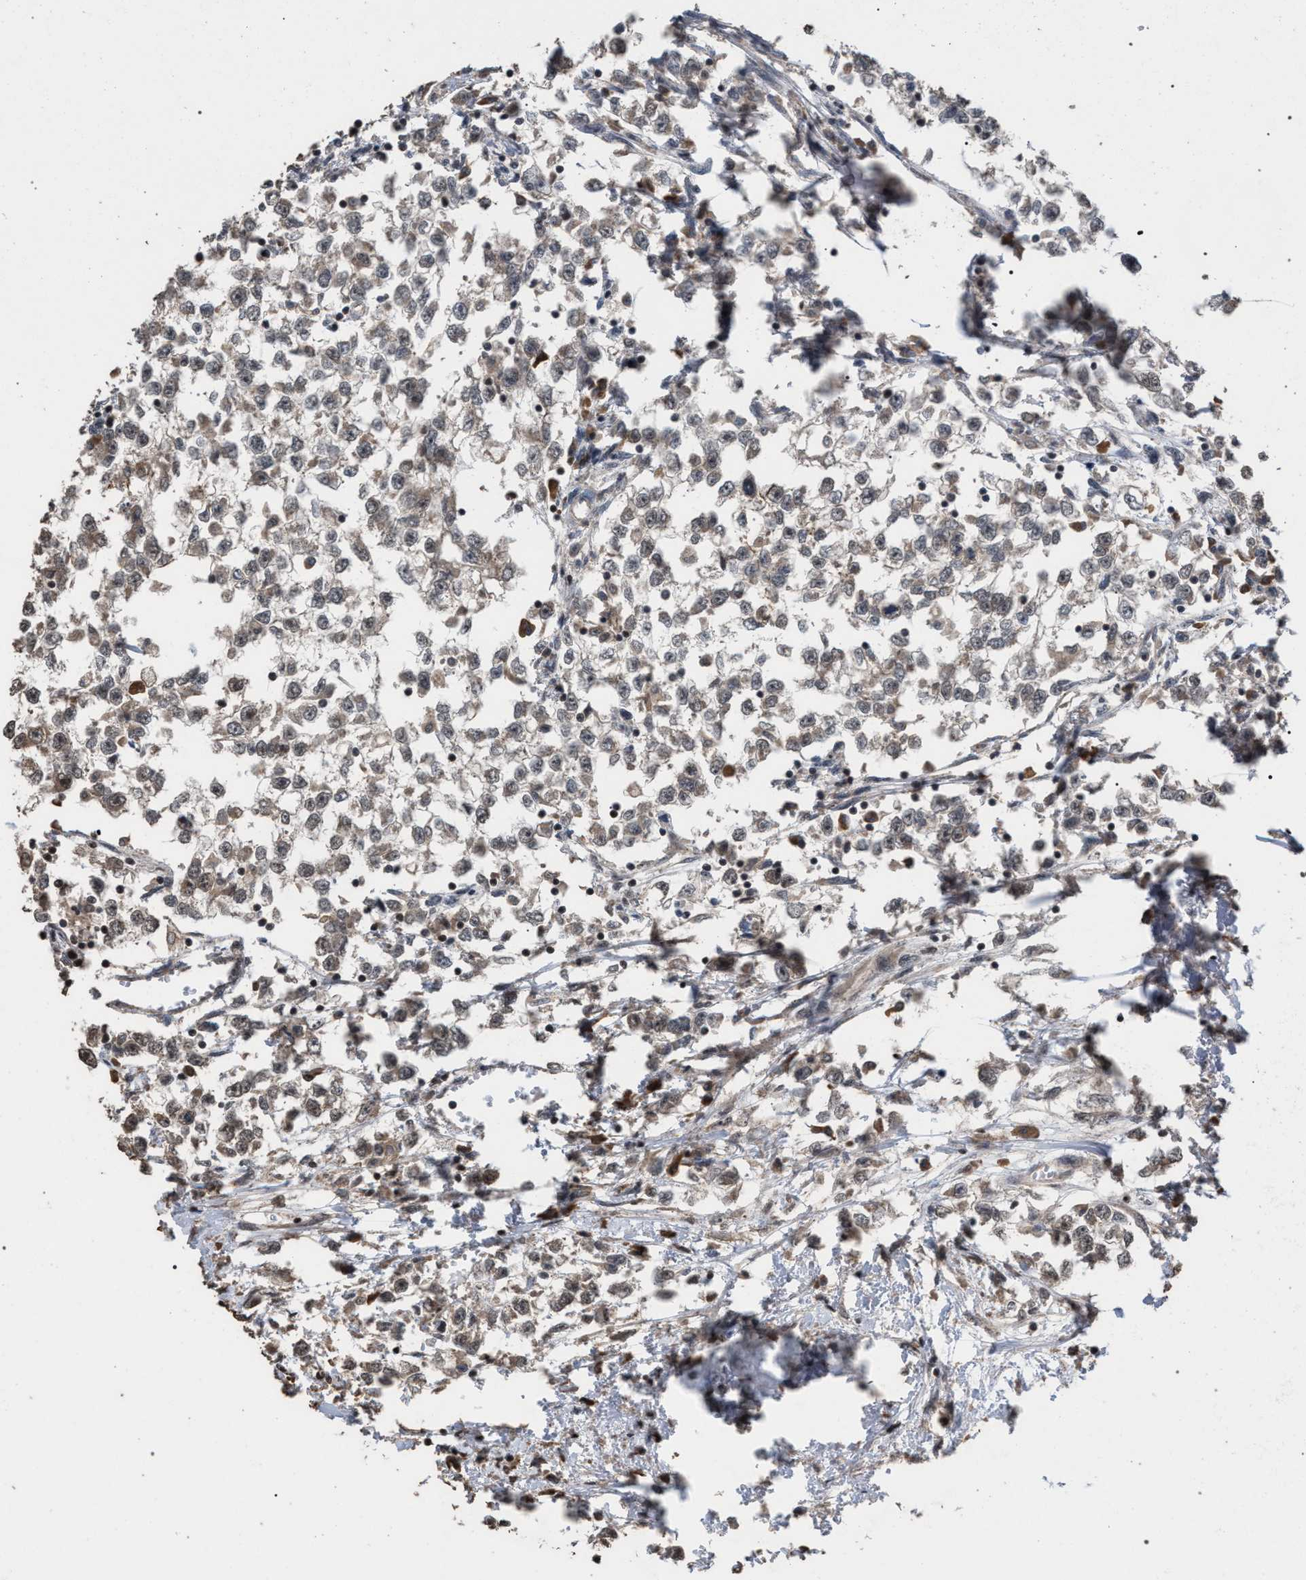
{"staining": {"intensity": "weak", "quantity": ">75%", "location": "cytoplasmic/membranous"}, "tissue": "testis cancer", "cell_type": "Tumor cells", "image_type": "cancer", "snomed": [{"axis": "morphology", "description": "Seminoma, NOS"}, {"axis": "morphology", "description": "Carcinoma, Embryonal, NOS"}, {"axis": "topography", "description": "Testis"}], "caption": "Human testis embryonal carcinoma stained with a brown dye exhibits weak cytoplasmic/membranous positive expression in approximately >75% of tumor cells.", "gene": "NAA35", "patient": {"sex": "male", "age": 51}}